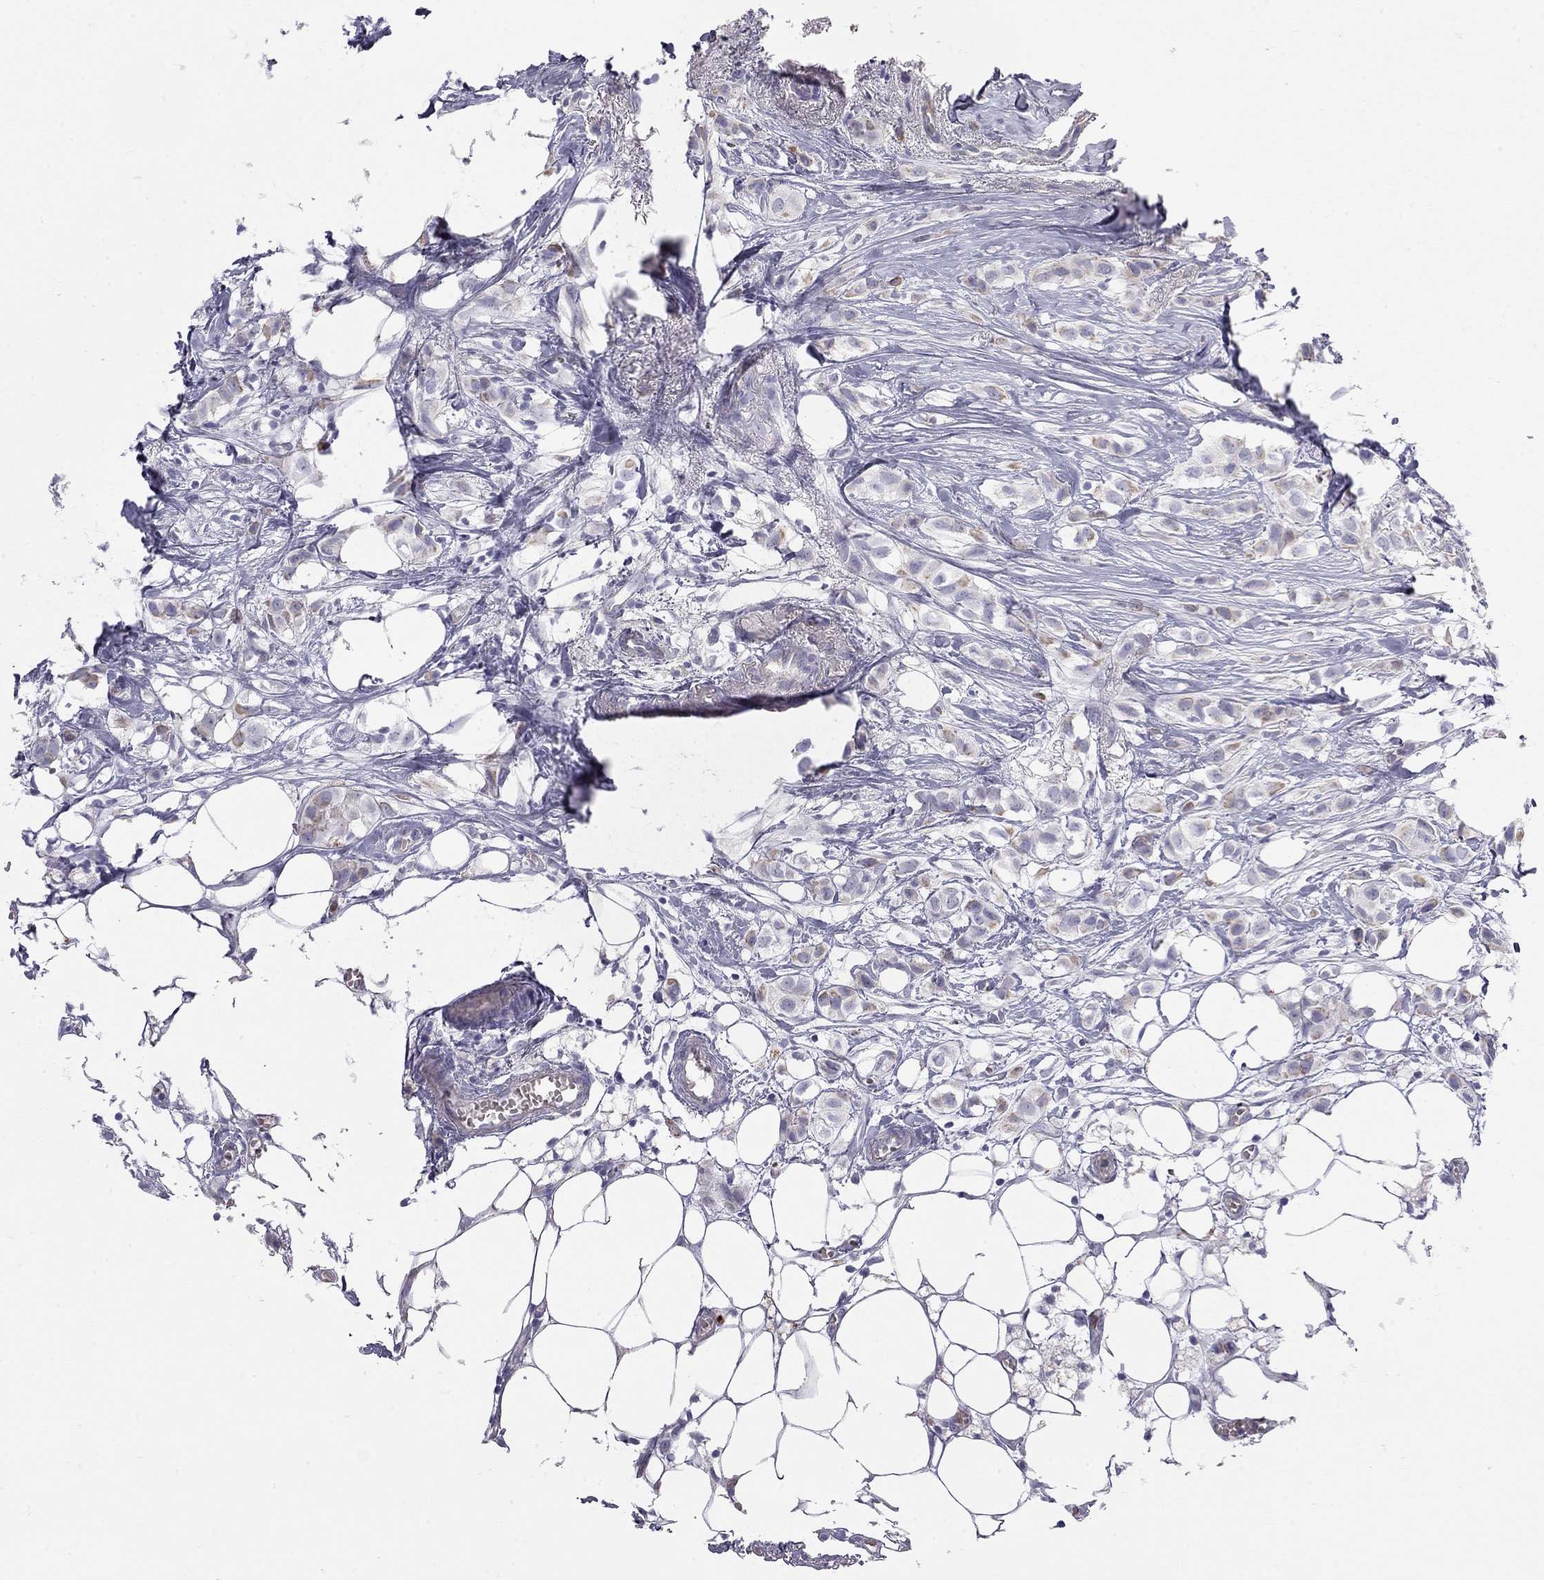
{"staining": {"intensity": "moderate", "quantity": "<25%", "location": "cytoplasmic/membranous"}, "tissue": "breast cancer", "cell_type": "Tumor cells", "image_type": "cancer", "snomed": [{"axis": "morphology", "description": "Duct carcinoma"}, {"axis": "topography", "description": "Breast"}], "caption": "Immunohistochemical staining of breast cancer (invasive ductal carcinoma) displays moderate cytoplasmic/membranous protein positivity in about <25% of tumor cells. (Brightfield microscopy of DAB IHC at high magnification).", "gene": "TDRD6", "patient": {"sex": "female", "age": 85}}